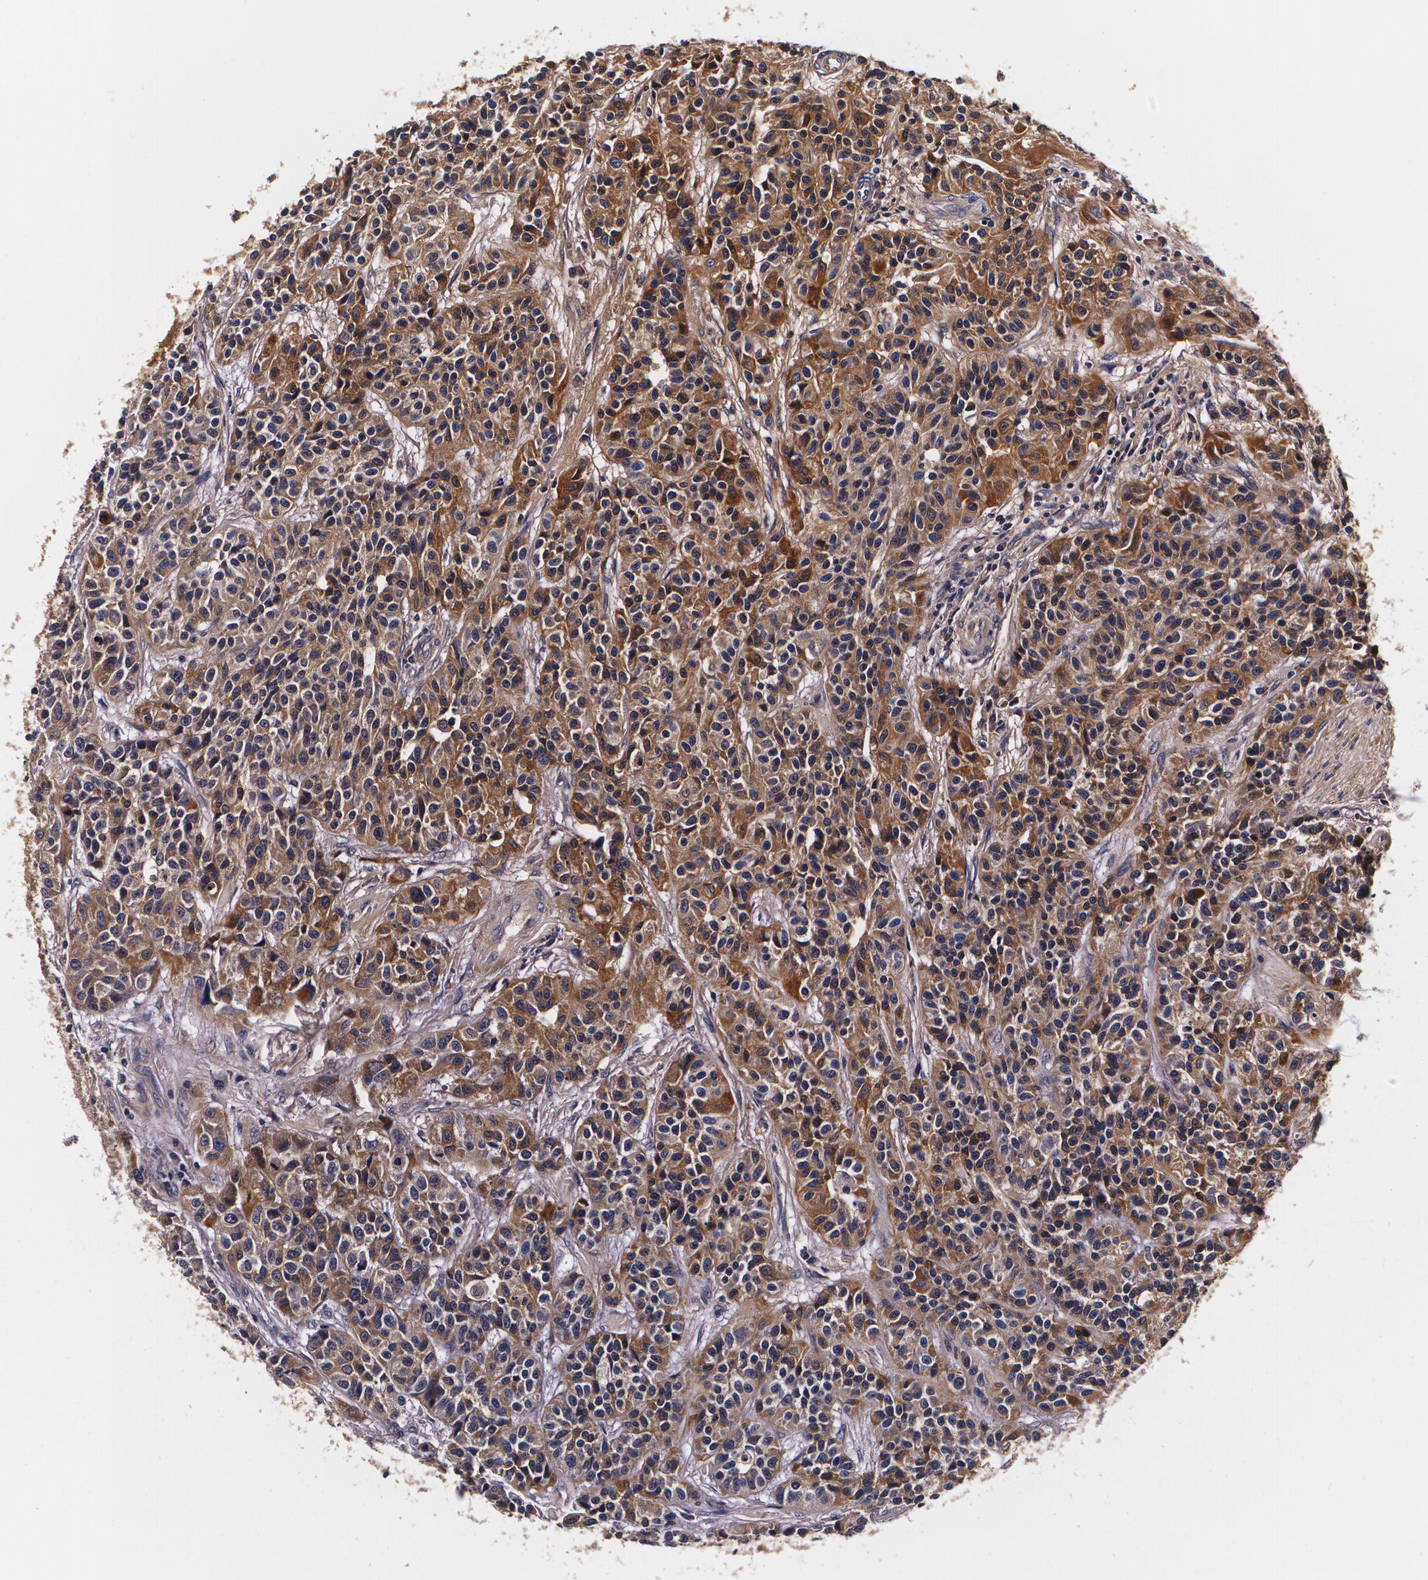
{"staining": {"intensity": "moderate", "quantity": ">75%", "location": "cytoplasmic/membranous"}, "tissue": "urothelial cancer", "cell_type": "Tumor cells", "image_type": "cancer", "snomed": [{"axis": "morphology", "description": "Urothelial carcinoma, High grade"}, {"axis": "topography", "description": "Urinary bladder"}], "caption": "This micrograph shows immunohistochemistry staining of high-grade urothelial carcinoma, with medium moderate cytoplasmic/membranous expression in about >75% of tumor cells.", "gene": "TTR", "patient": {"sex": "female", "age": 81}}